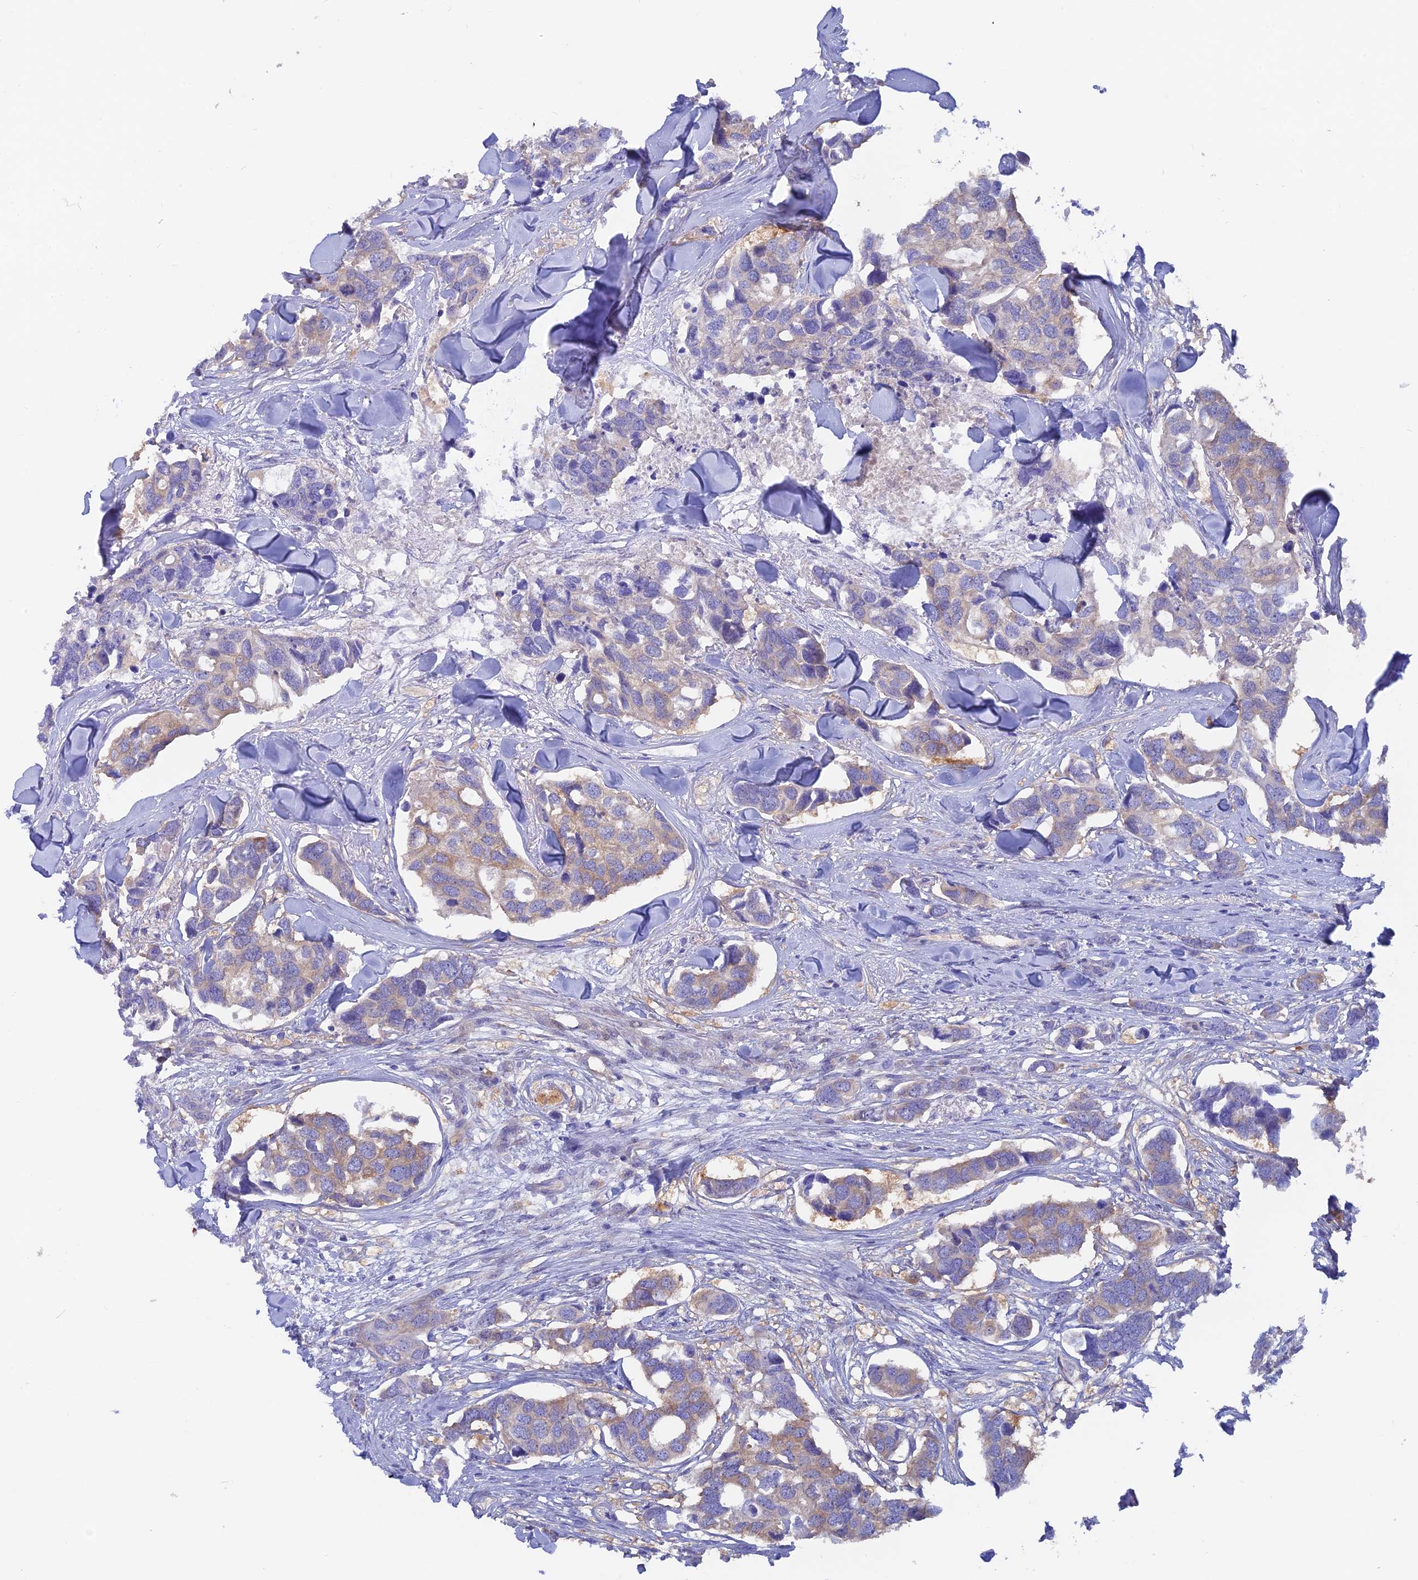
{"staining": {"intensity": "moderate", "quantity": "25%-75%", "location": "cytoplasmic/membranous"}, "tissue": "breast cancer", "cell_type": "Tumor cells", "image_type": "cancer", "snomed": [{"axis": "morphology", "description": "Duct carcinoma"}, {"axis": "topography", "description": "Breast"}], "caption": "Invasive ductal carcinoma (breast) was stained to show a protein in brown. There is medium levels of moderate cytoplasmic/membranous positivity in about 25%-75% of tumor cells. (DAB (3,3'-diaminobenzidine) IHC with brightfield microscopy, high magnification).", "gene": "LZTFL1", "patient": {"sex": "female", "age": 83}}